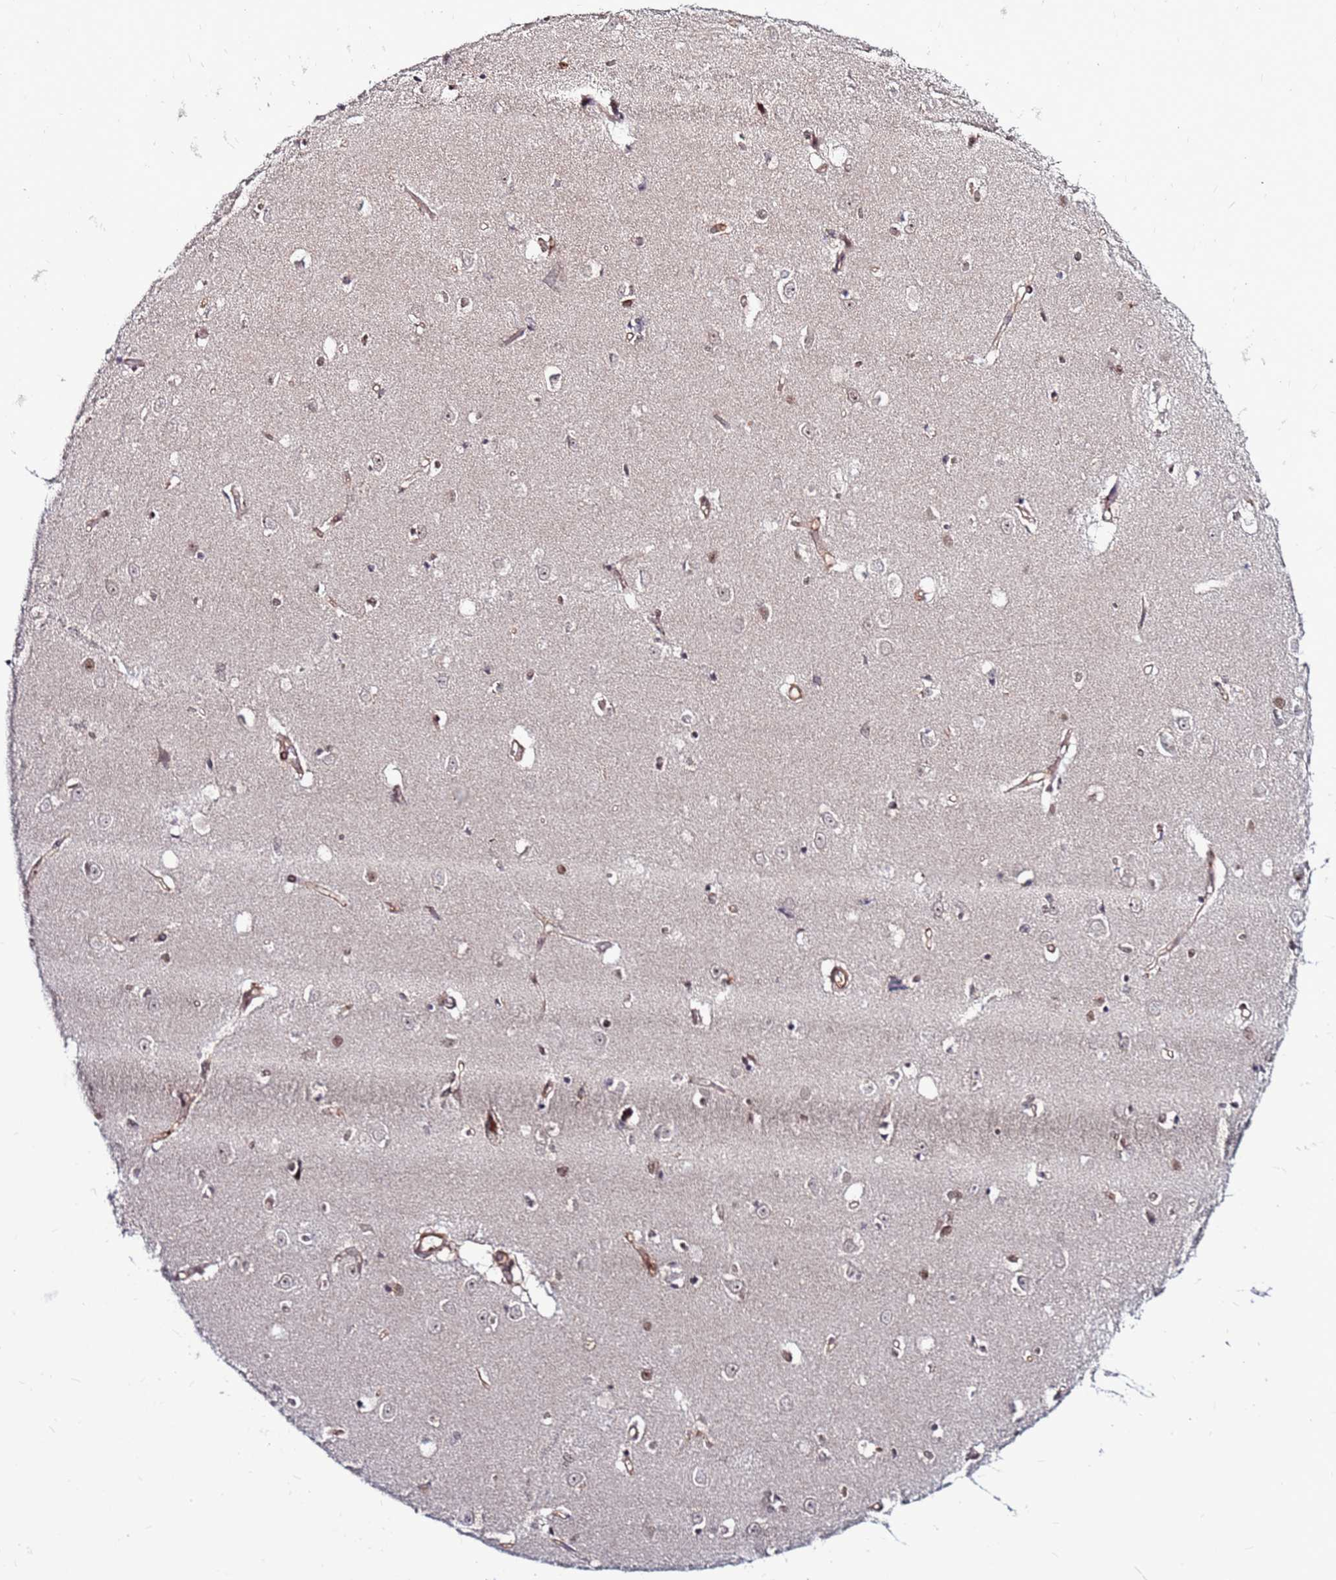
{"staining": {"intensity": "negative", "quantity": "none", "location": "none"}, "tissue": "caudate", "cell_type": "Glial cells", "image_type": "normal", "snomed": [{"axis": "morphology", "description": "Normal tissue, NOS"}, {"axis": "topography", "description": "Lateral ventricle wall"}], "caption": "DAB (3,3'-diaminobenzidine) immunohistochemical staining of unremarkable caudate demonstrates no significant staining in glial cells. (IHC, brightfield microscopy, high magnification).", "gene": "CLK3", "patient": {"sex": "male", "age": 37}}